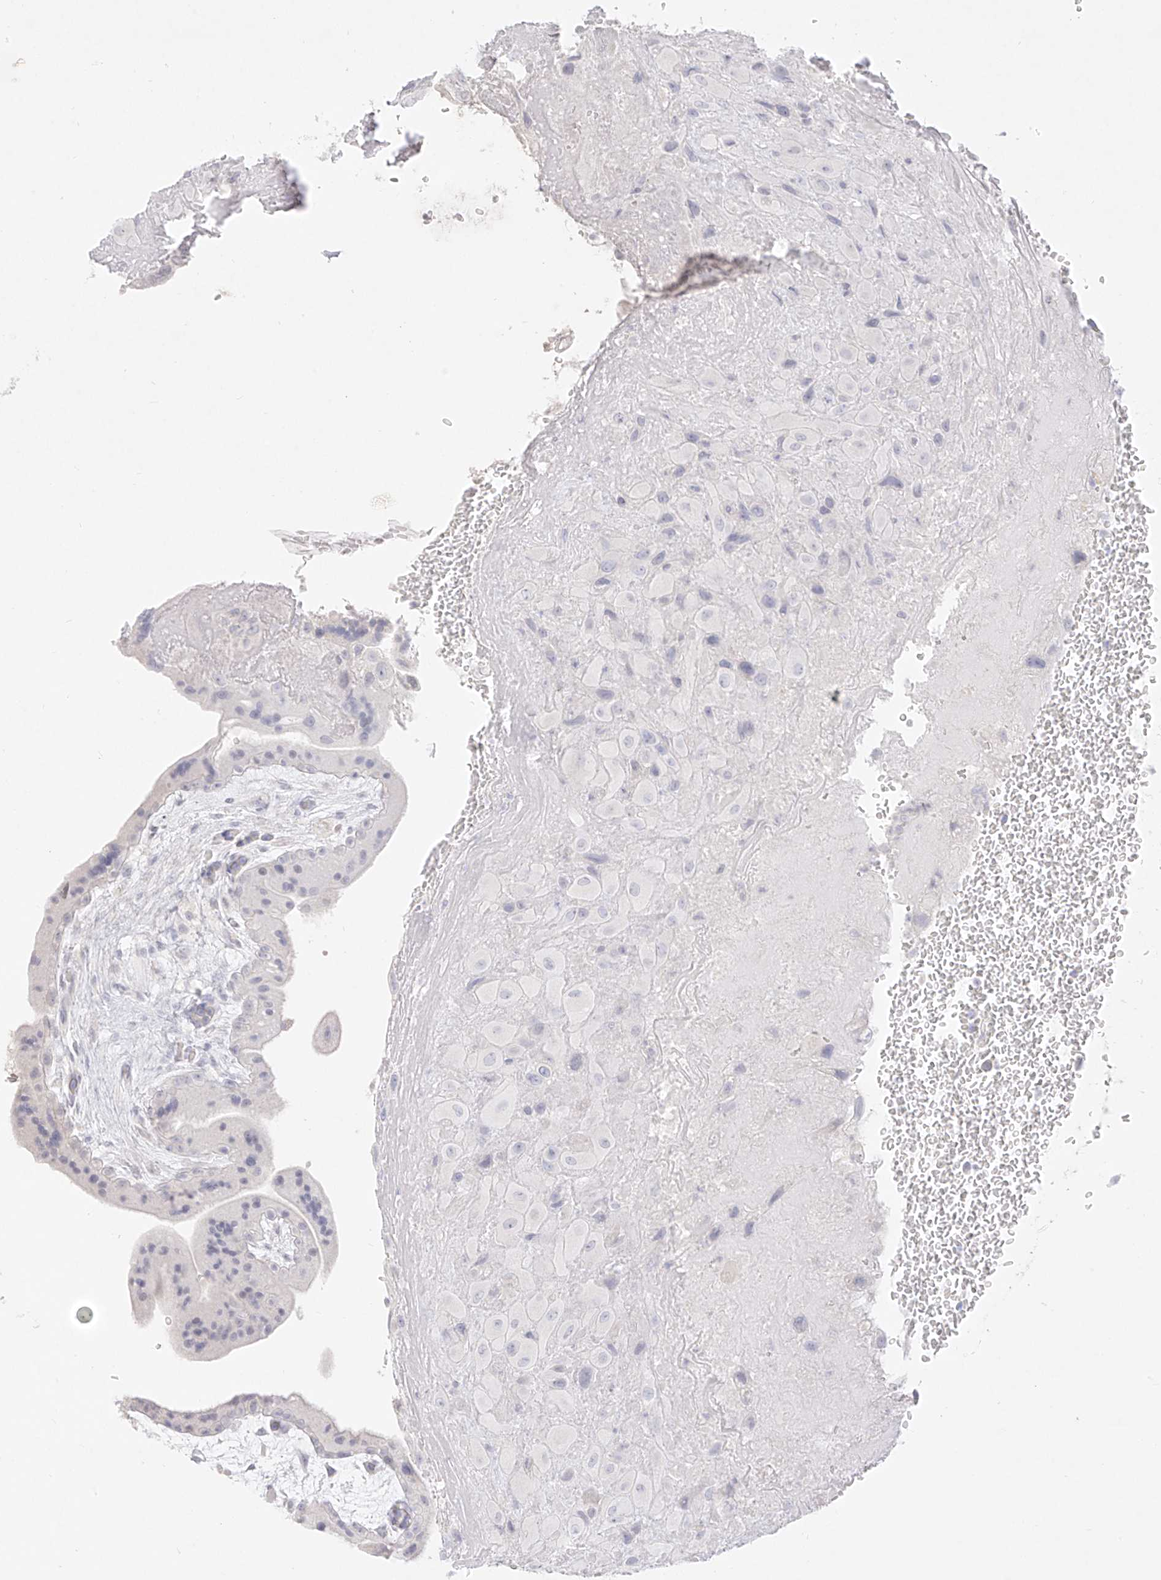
{"staining": {"intensity": "negative", "quantity": "none", "location": "none"}, "tissue": "placenta", "cell_type": "Decidual cells", "image_type": "normal", "snomed": [{"axis": "morphology", "description": "Normal tissue, NOS"}, {"axis": "topography", "description": "Placenta"}], "caption": "Immunohistochemistry of unremarkable placenta displays no expression in decidual cells.", "gene": "TGM4", "patient": {"sex": "female", "age": 35}}